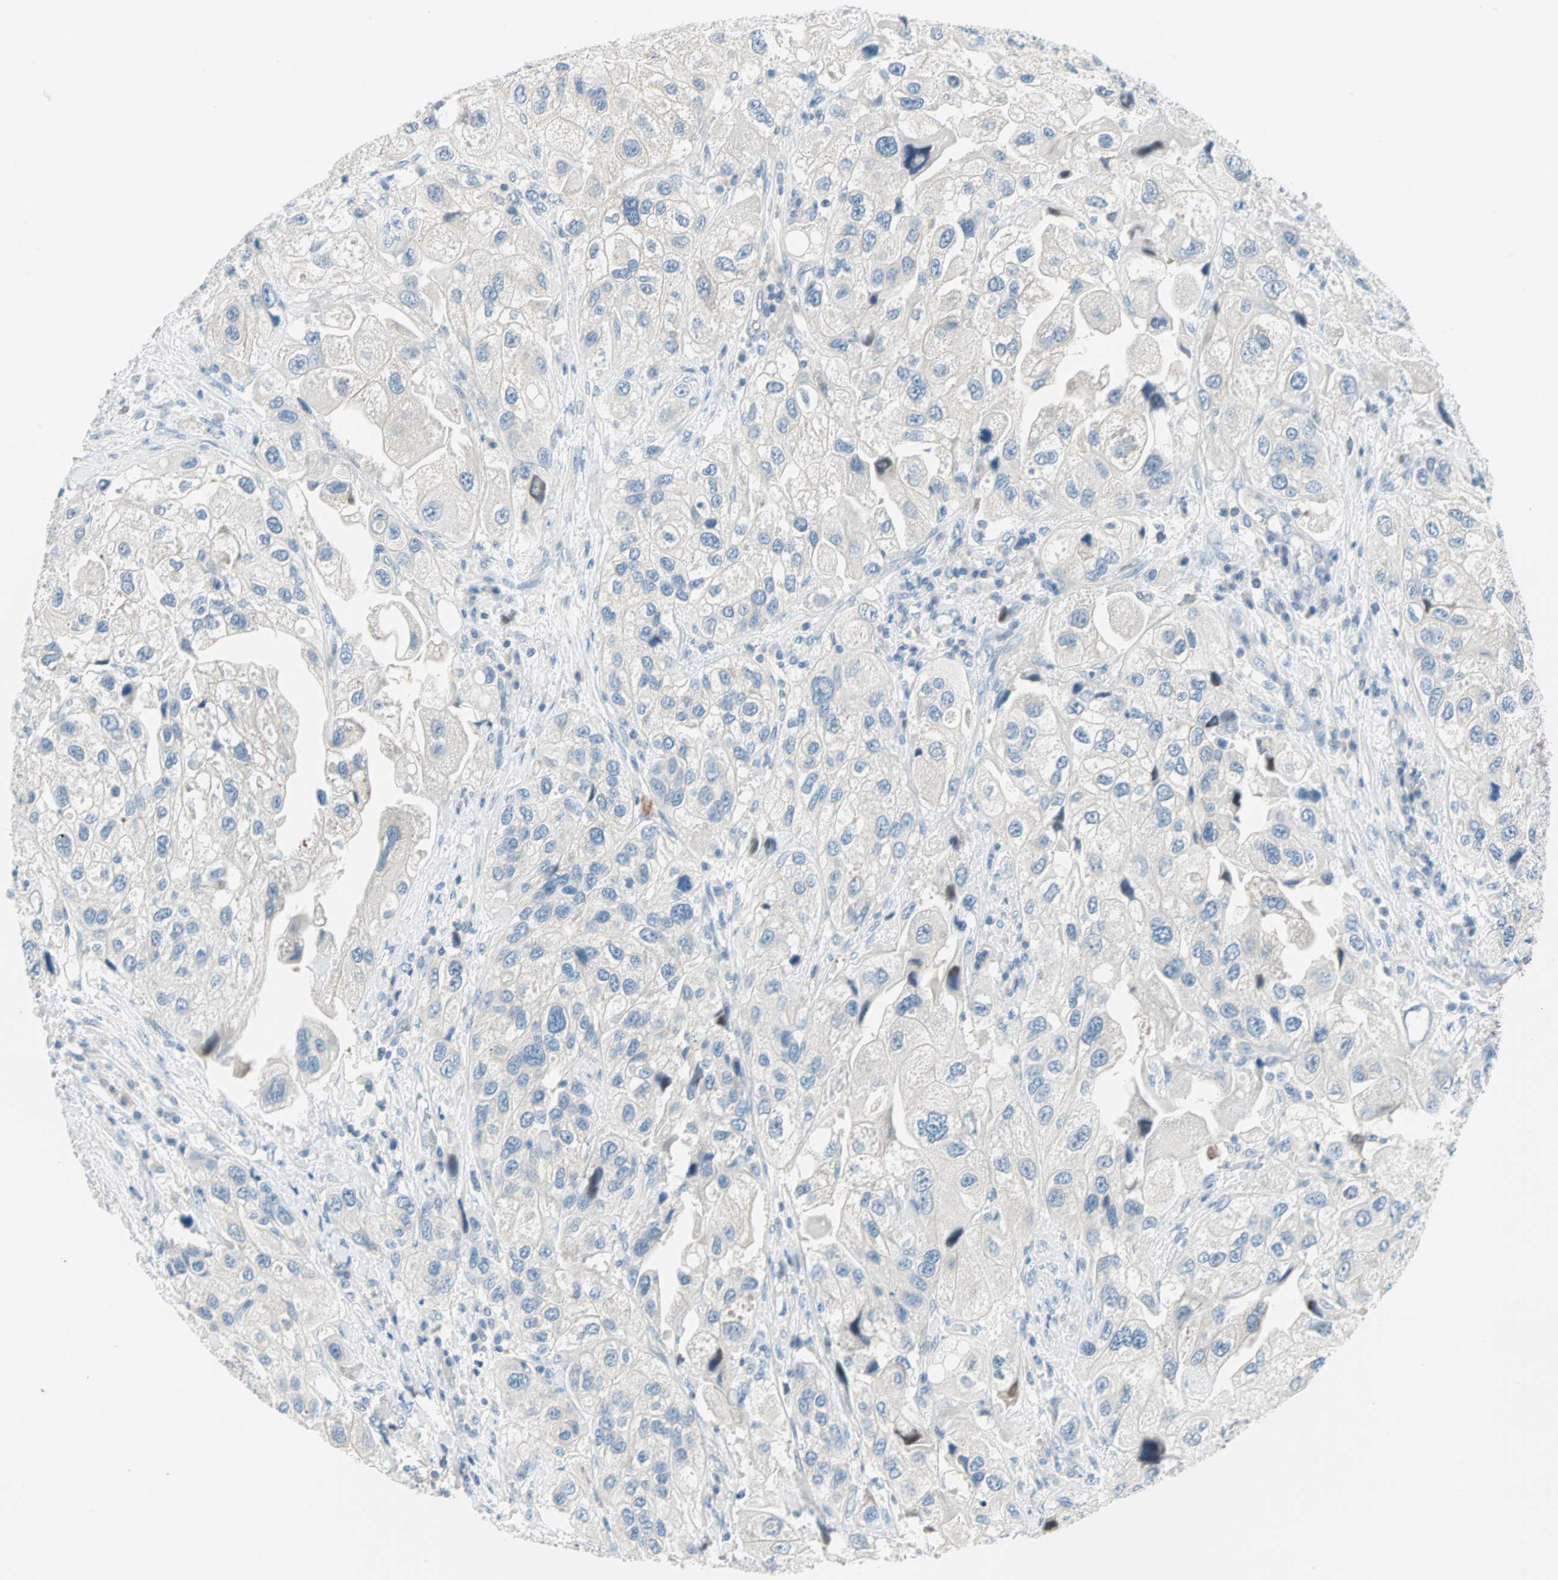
{"staining": {"intensity": "negative", "quantity": "none", "location": "none"}, "tissue": "urothelial cancer", "cell_type": "Tumor cells", "image_type": "cancer", "snomed": [{"axis": "morphology", "description": "Urothelial carcinoma, High grade"}, {"axis": "topography", "description": "Urinary bladder"}], "caption": "DAB (3,3'-diaminobenzidine) immunohistochemical staining of human urothelial carcinoma (high-grade) shows no significant expression in tumor cells. (Brightfield microscopy of DAB (3,3'-diaminobenzidine) immunohistochemistry (IHC) at high magnification).", "gene": "TMEM163", "patient": {"sex": "female", "age": 64}}